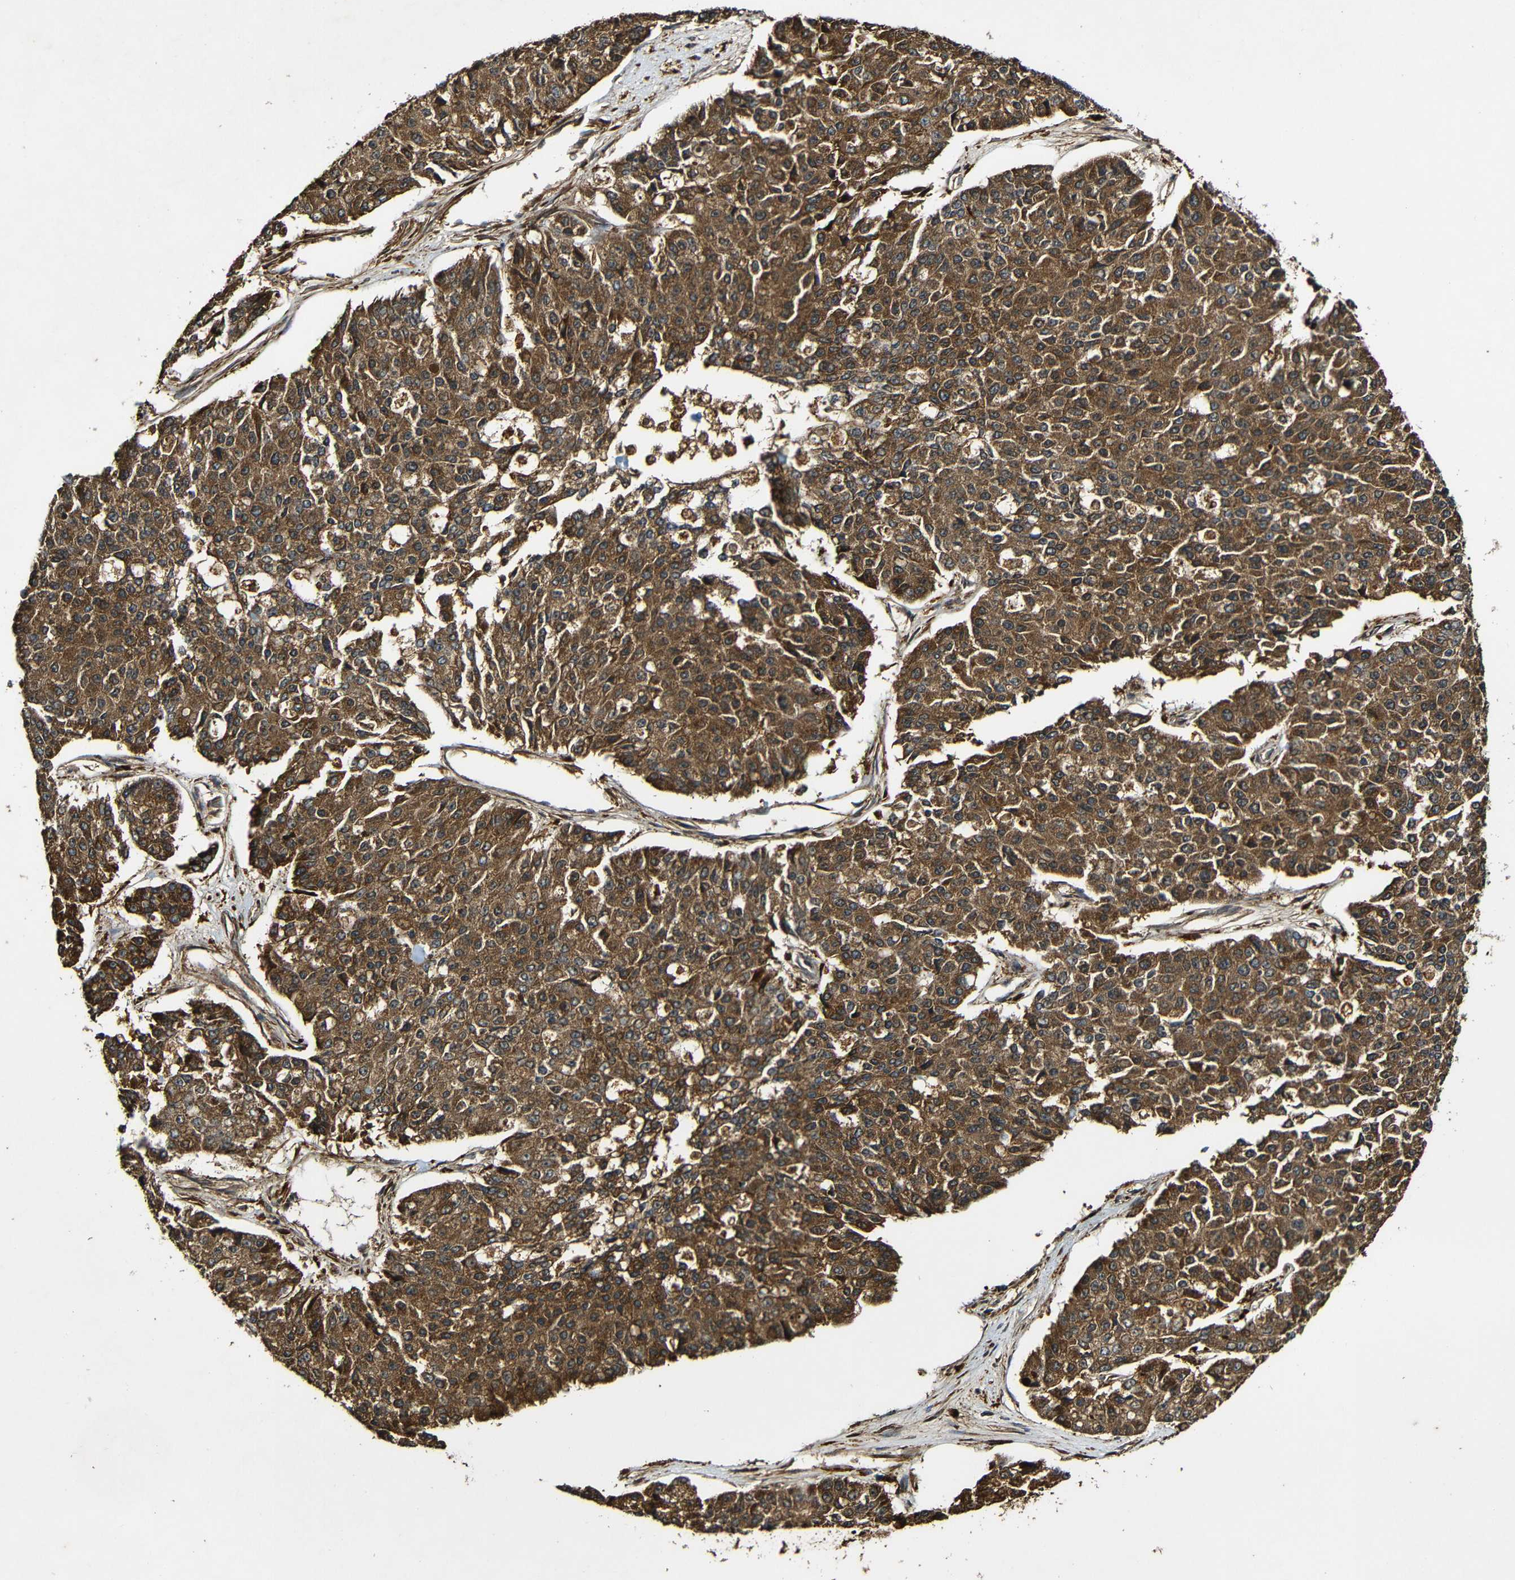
{"staining": {"intensity": "strong", "quantity": ">75%", "location": "cytoplasmic/membranous"}, "tissue": "pancreatic cancer", "cell_type": "Tumor cells", "image_type": "cancer", "snomed": [{"axis": "morphology", "description": "Adenocarcinoma, NOS"}, {"axis": "topography", "description": "Pancreas"}], "caption": "Adenocarcinoma (pancreatic) stained for a protein shows strong cytoplasmic/membranous positivity in tumor cells.", "gene": "CASP8", "patient": {"sex": "male", "age": 50}}